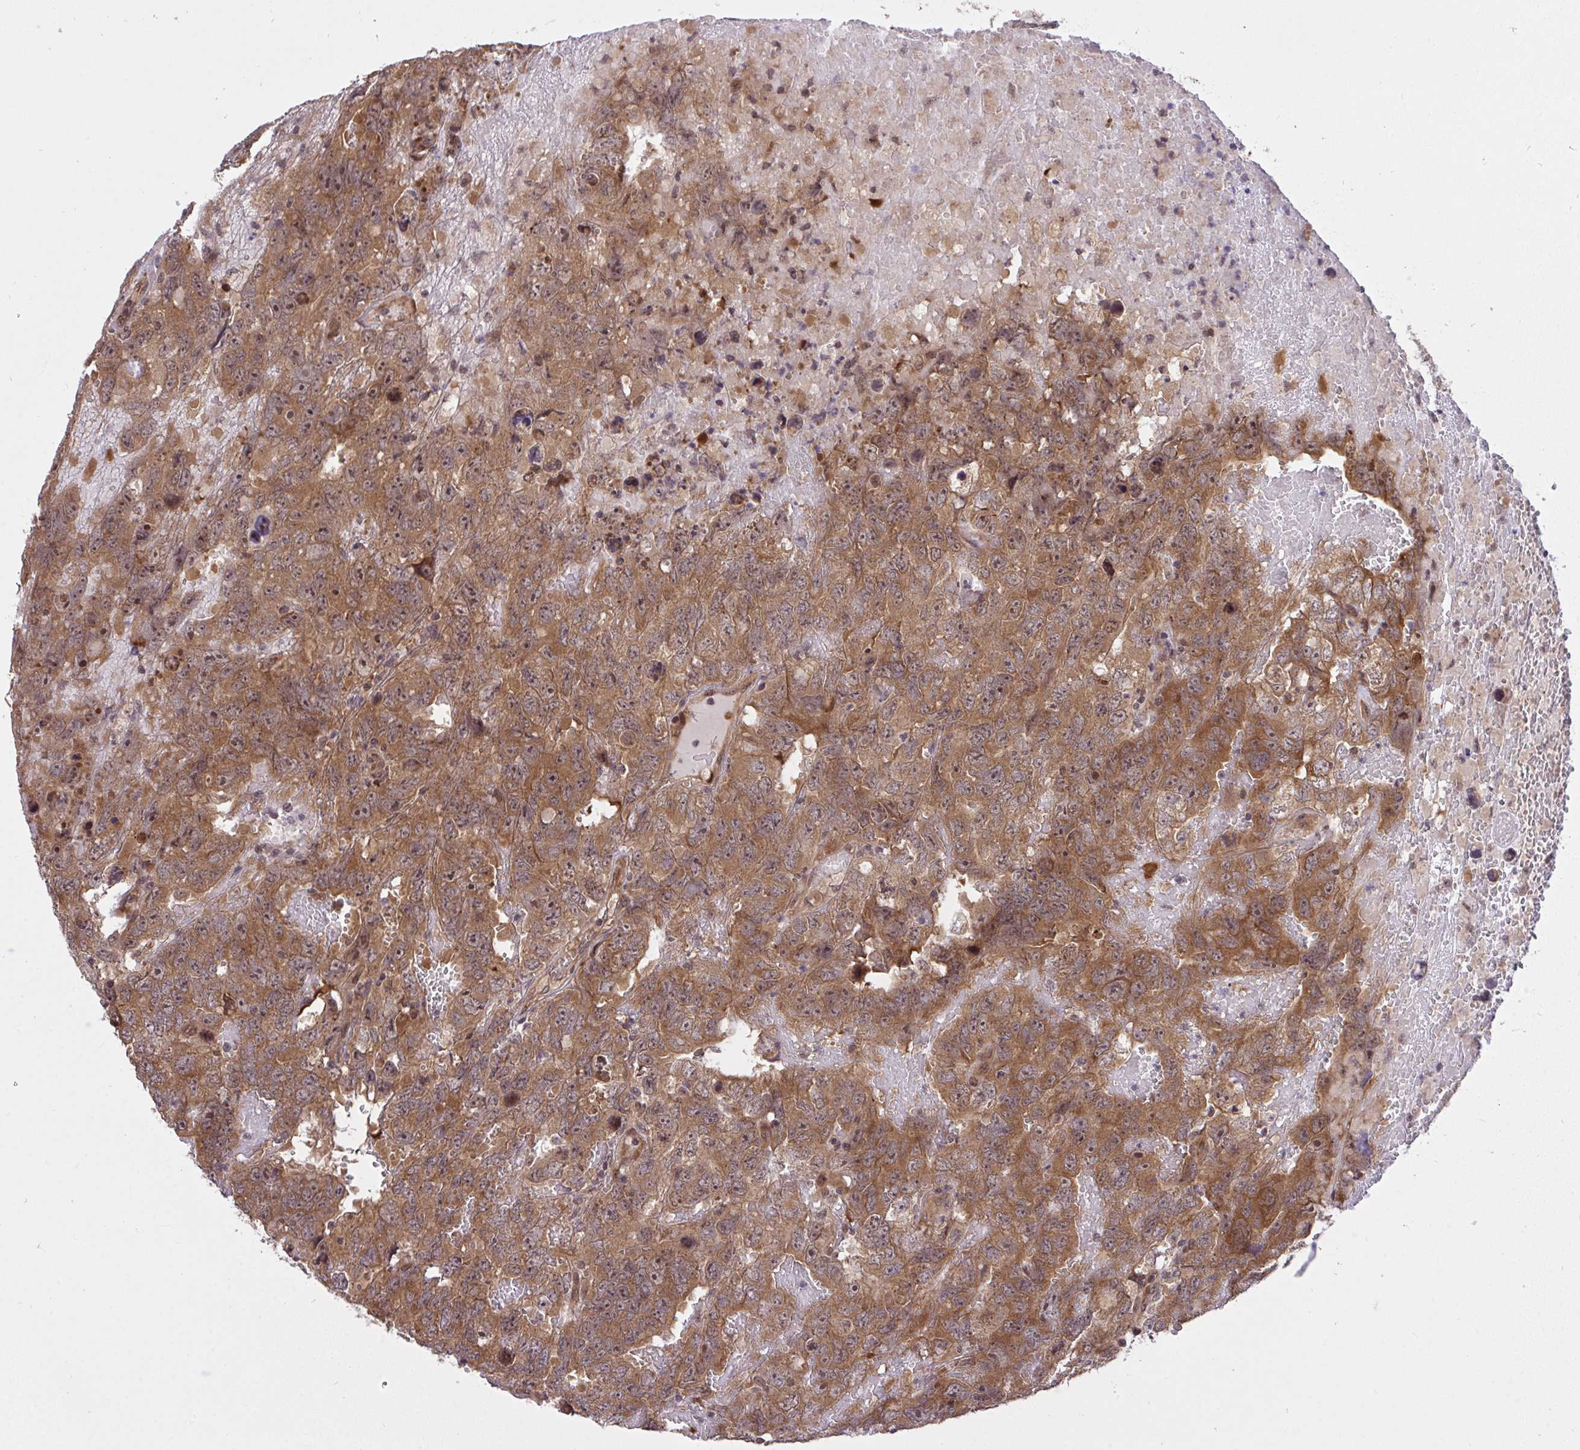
{"staining": {"intensity": "moderate", "quantity": ">75%", "location": "cytoplasmic/membranous"}, "tissue": "testis cancer", "cell_type": "Tumor cells", "image_type": "cancer", "snomed": [{"axis": "morphology", "description": "Carcinoma, Embryonal, NOS"}, {"axis": "topography", "description": "Testis"}], "caption": "Brown immunohistochemical staining in human testis cancer reveals moderate cytoplasmic/membranous positivity in approximately >75% of tumor cells.", "gene": "ERI1", "patient": {"sex": "male", "age": 45}}